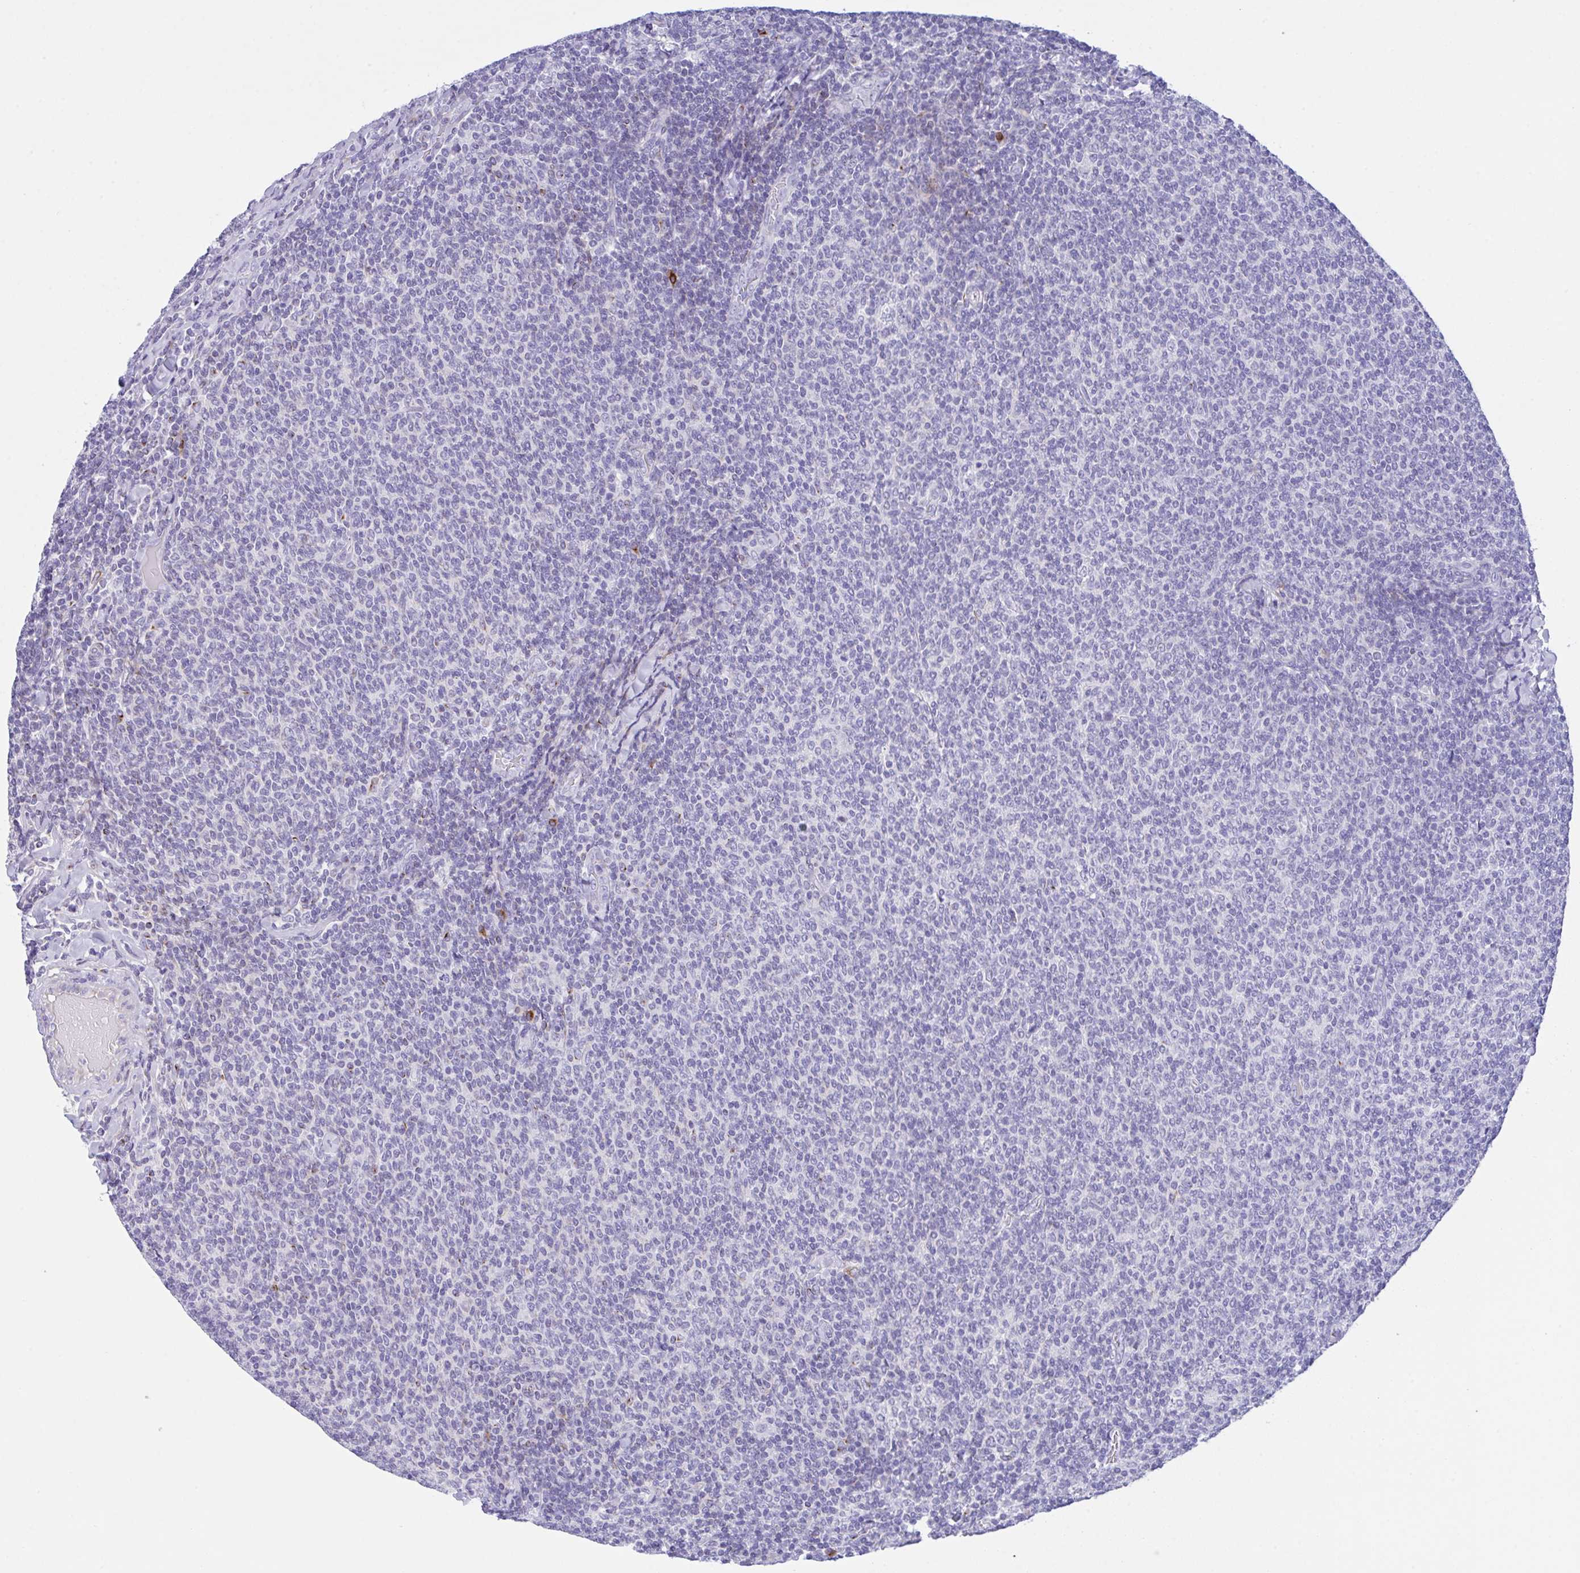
{"staining": {"intensity": "negative", "quantity": "none", "location": "none"}, "tissue": "lymphoma", "cell_type": "Tumor cells", "image_type": "cancer", "snomed": [{"axis": "morphology", "description": "Malignant lymphoma, non-Hodgkin's type, Low grade"}, {"axis": "topography", "description": "Lymph node"}], "caption": "Tumor cells are negative for brown protein staining in malignant lymphoma, non-Hodgkin's type (low-grade).", "gene": "FBXL20", "patient": {"sex": "male", "age": 52}}